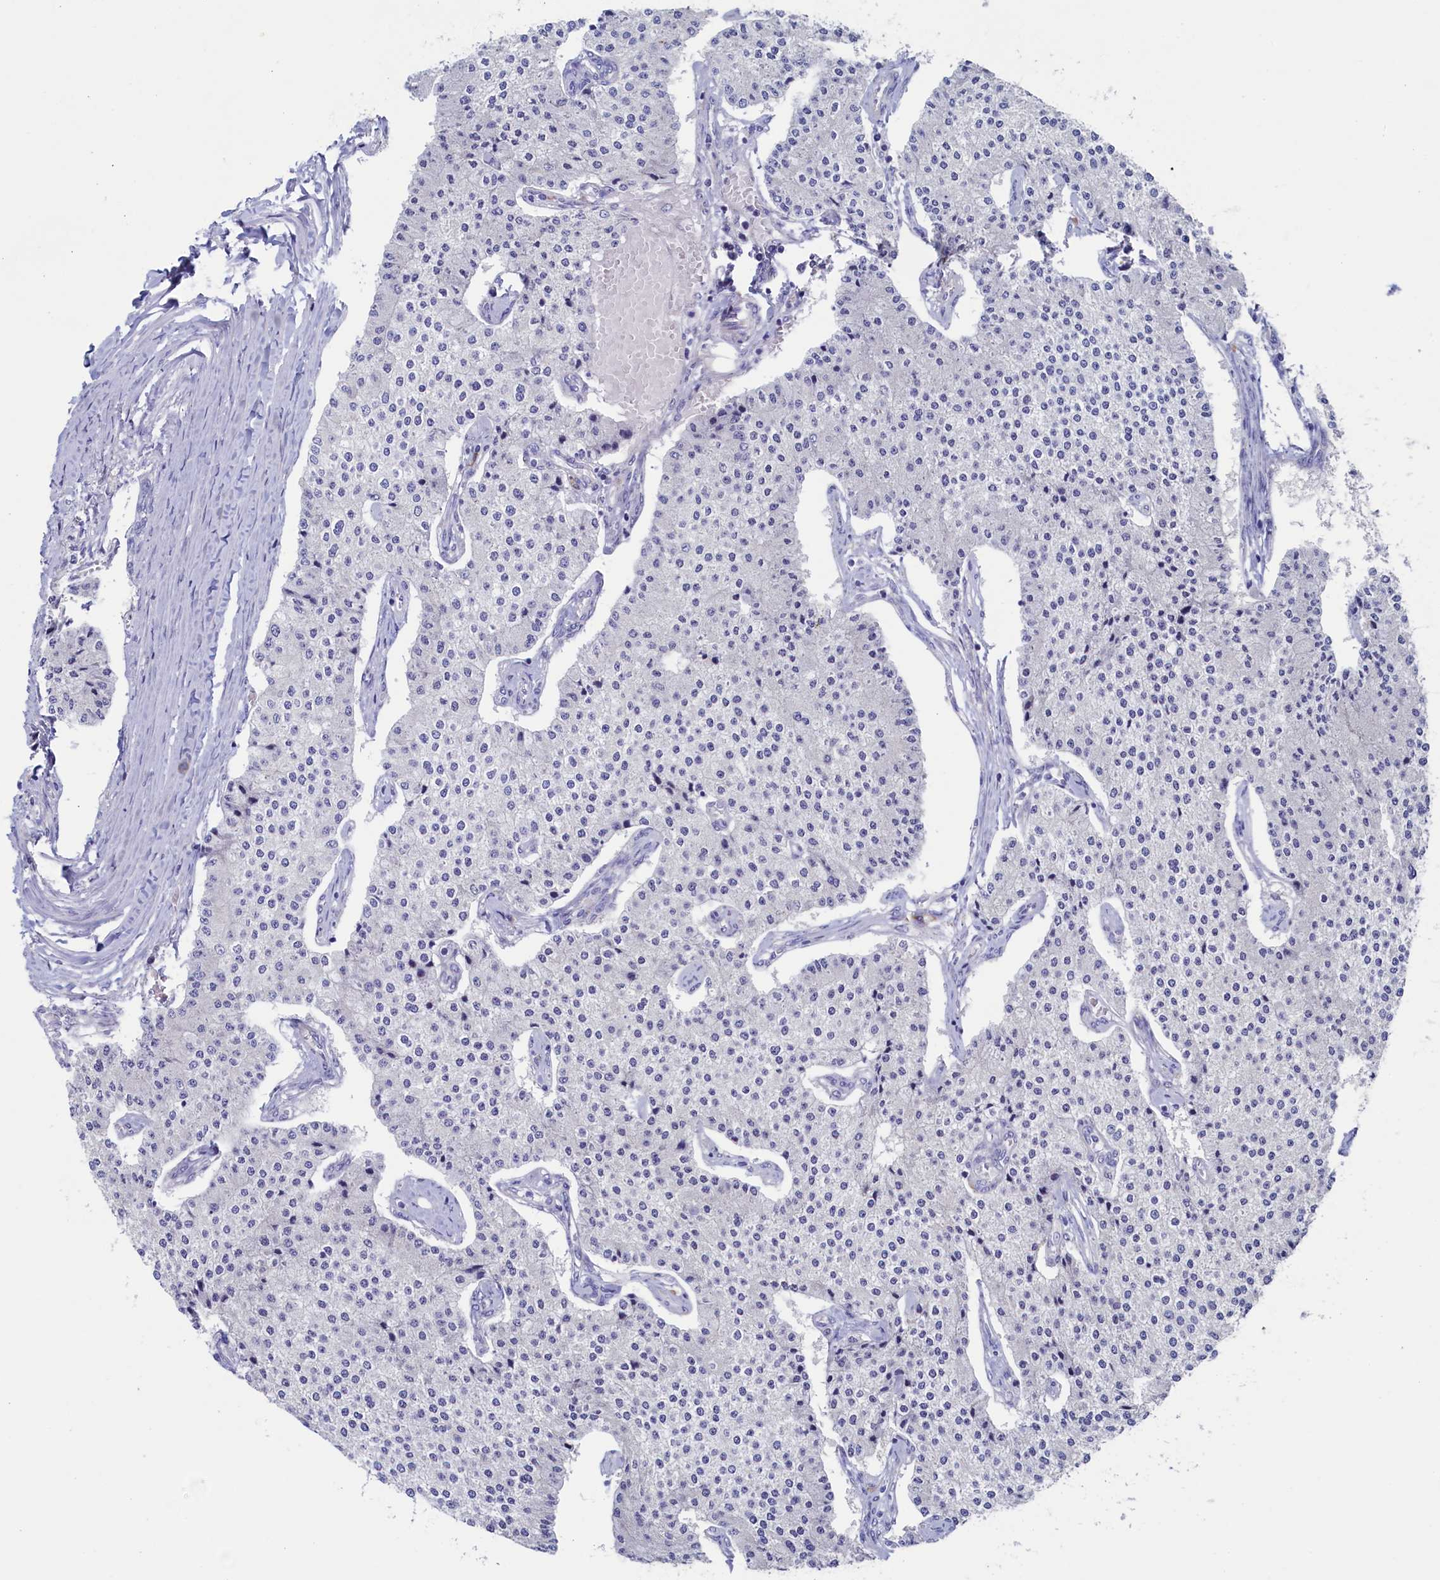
{"staining": {"intensity": "negative", "quantity": "none", "location": "none"}, "tissue": "carcinoid", "cell_type": "Tumor cells", "image_type": "cancer", "snomed": [{"axis": "morphology", "description": "Carcinoid, malignant, NOS"}, {"axis": "topography", "description": "Colon"}], "caption": "The micrograph exhibits no staining of tumor cells in carcinoid.", "gene": "CBLIF", "patient": {"sex": "female", "age": 52}}